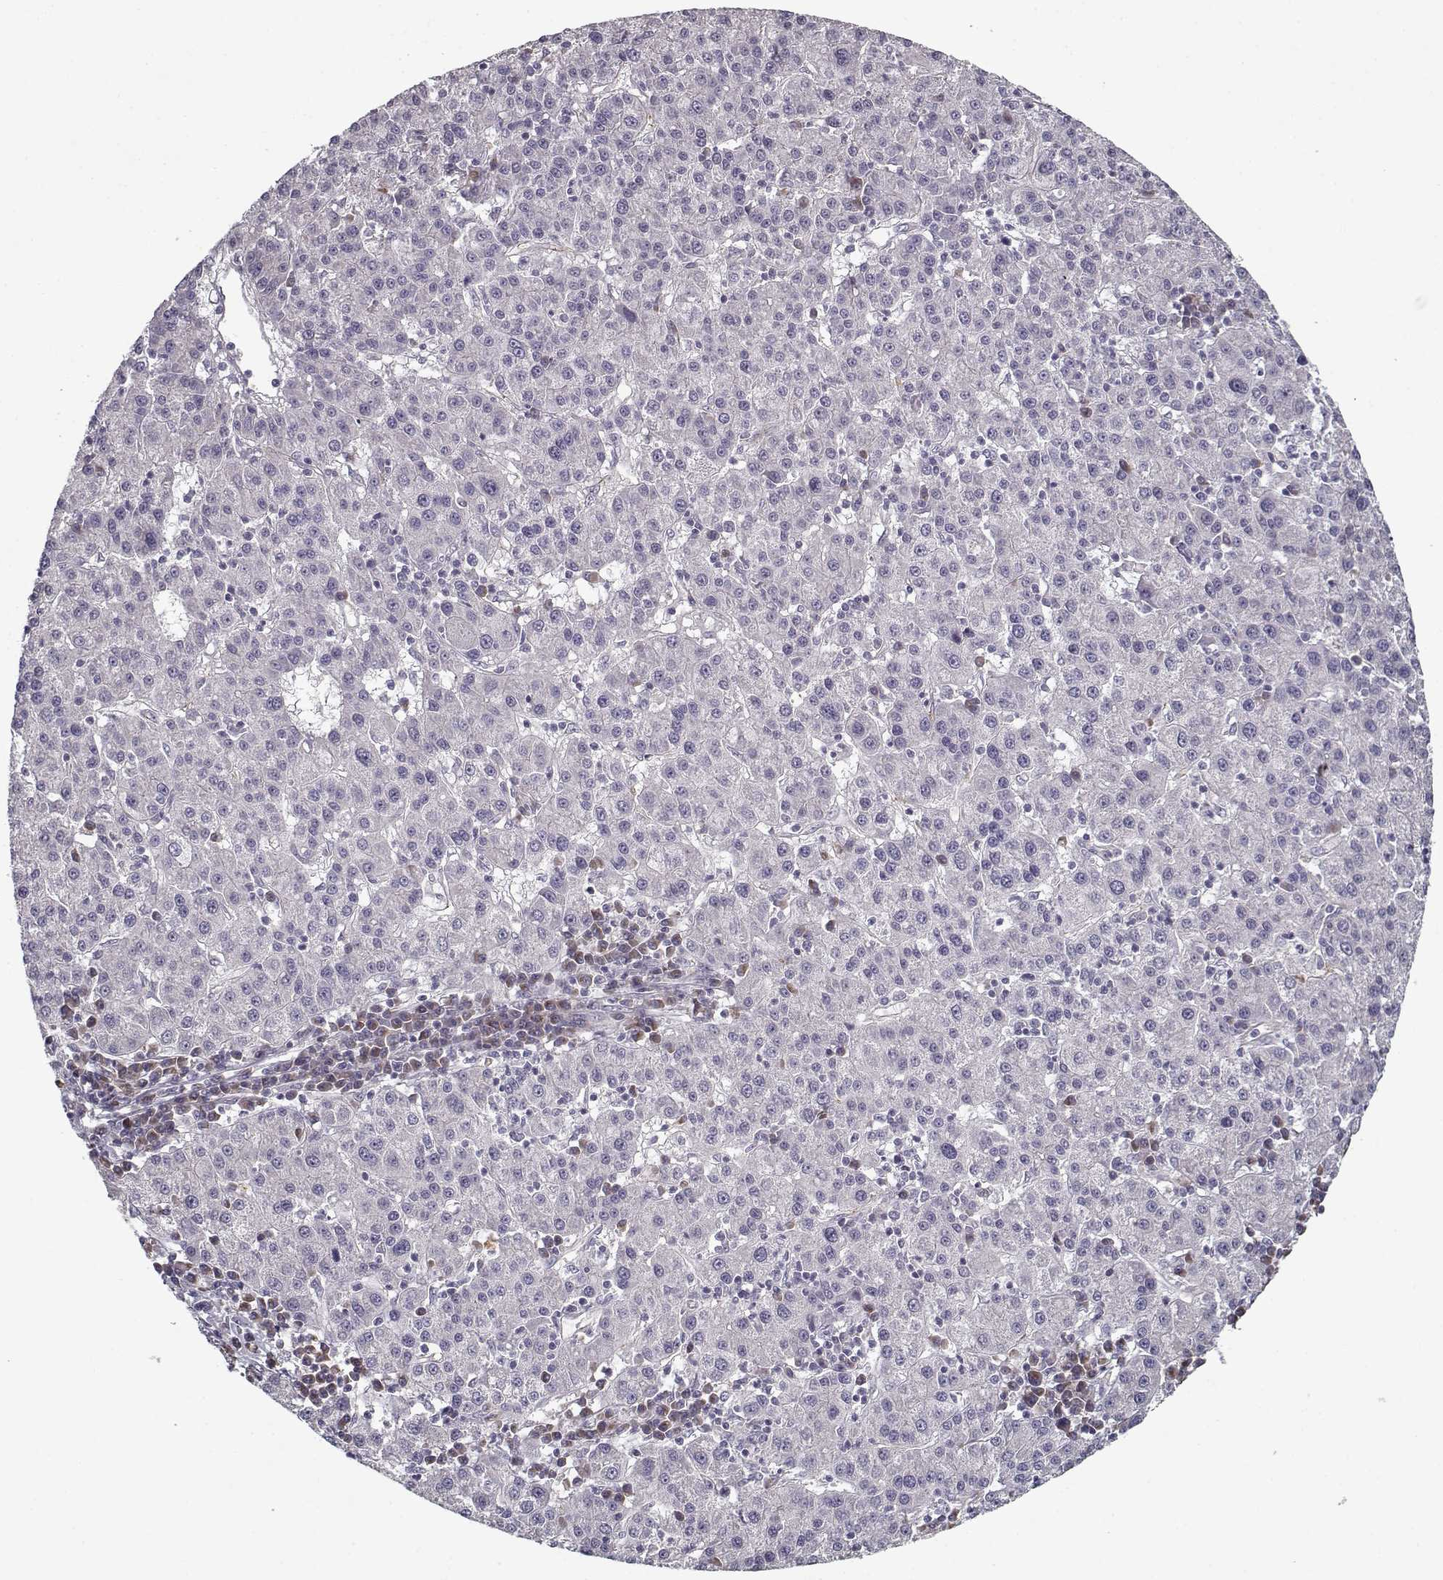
{"staining": {"intensity": "negative", "quantity": "none", "location": "none"}, "tissue": "liver cancer", "cell_type": "Tumor cells", "image_type": "cancer", "snomed": [{"axis": "morphology", "description": "Carcinoma, Hepatocellular, NOS"}, {"axis": "topography", "description": "Liver"}], "caption": "Human hepatocellular carcinoma (liver) stained for a protein using immunohistochemistry demonstrates no positivity in tumor cells.", "gene": "UNC13D", "patient": {"sex": "female", "age": 60}}